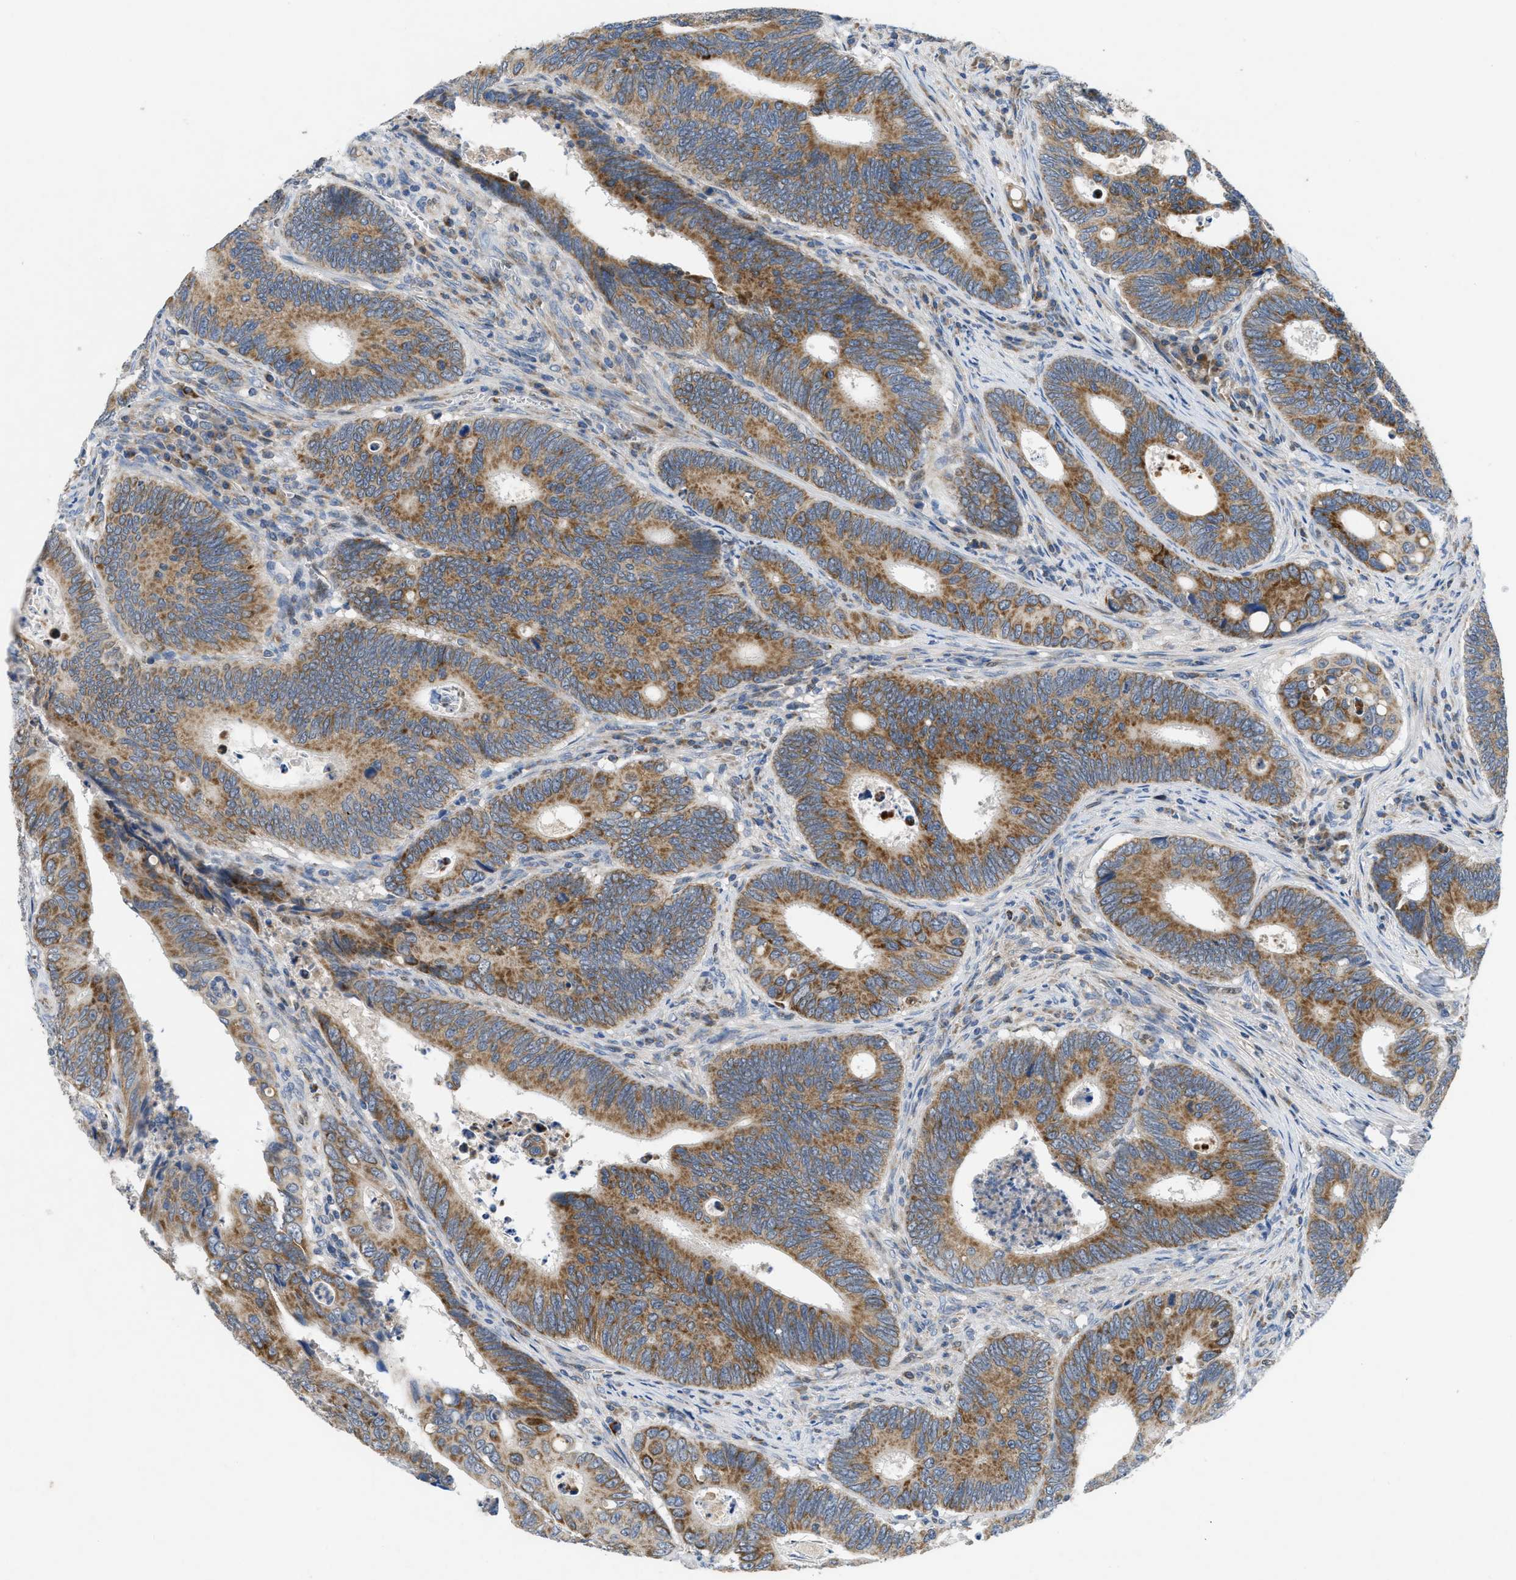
{"staining": {"intensity": "moderate", "quantity": ">75%", "location": "cytoplasmic/membranous"}, "tissue": "colorectal cancer", "cell_type": "Tumor cells", "image_type": "cancer", "snomed": [{"axis": "morphology", "description": "Inflammation, NOS"}, {"axis": "morphology", "description": "Adenocarcinoma, NOS"}, {"axis": "topography", "description": "Colon"}], "caption": "This histopathology image shows colorectal cancer (adenocarcinoma) stained with IHC to label a protein in brown. The cytoplasmic/membranous of tumor cells show moderate positivity for the protein. Nuclei are counter-stained blue.", "gene": "PNKD", "patient": {"sex": "male", "age": 72}}